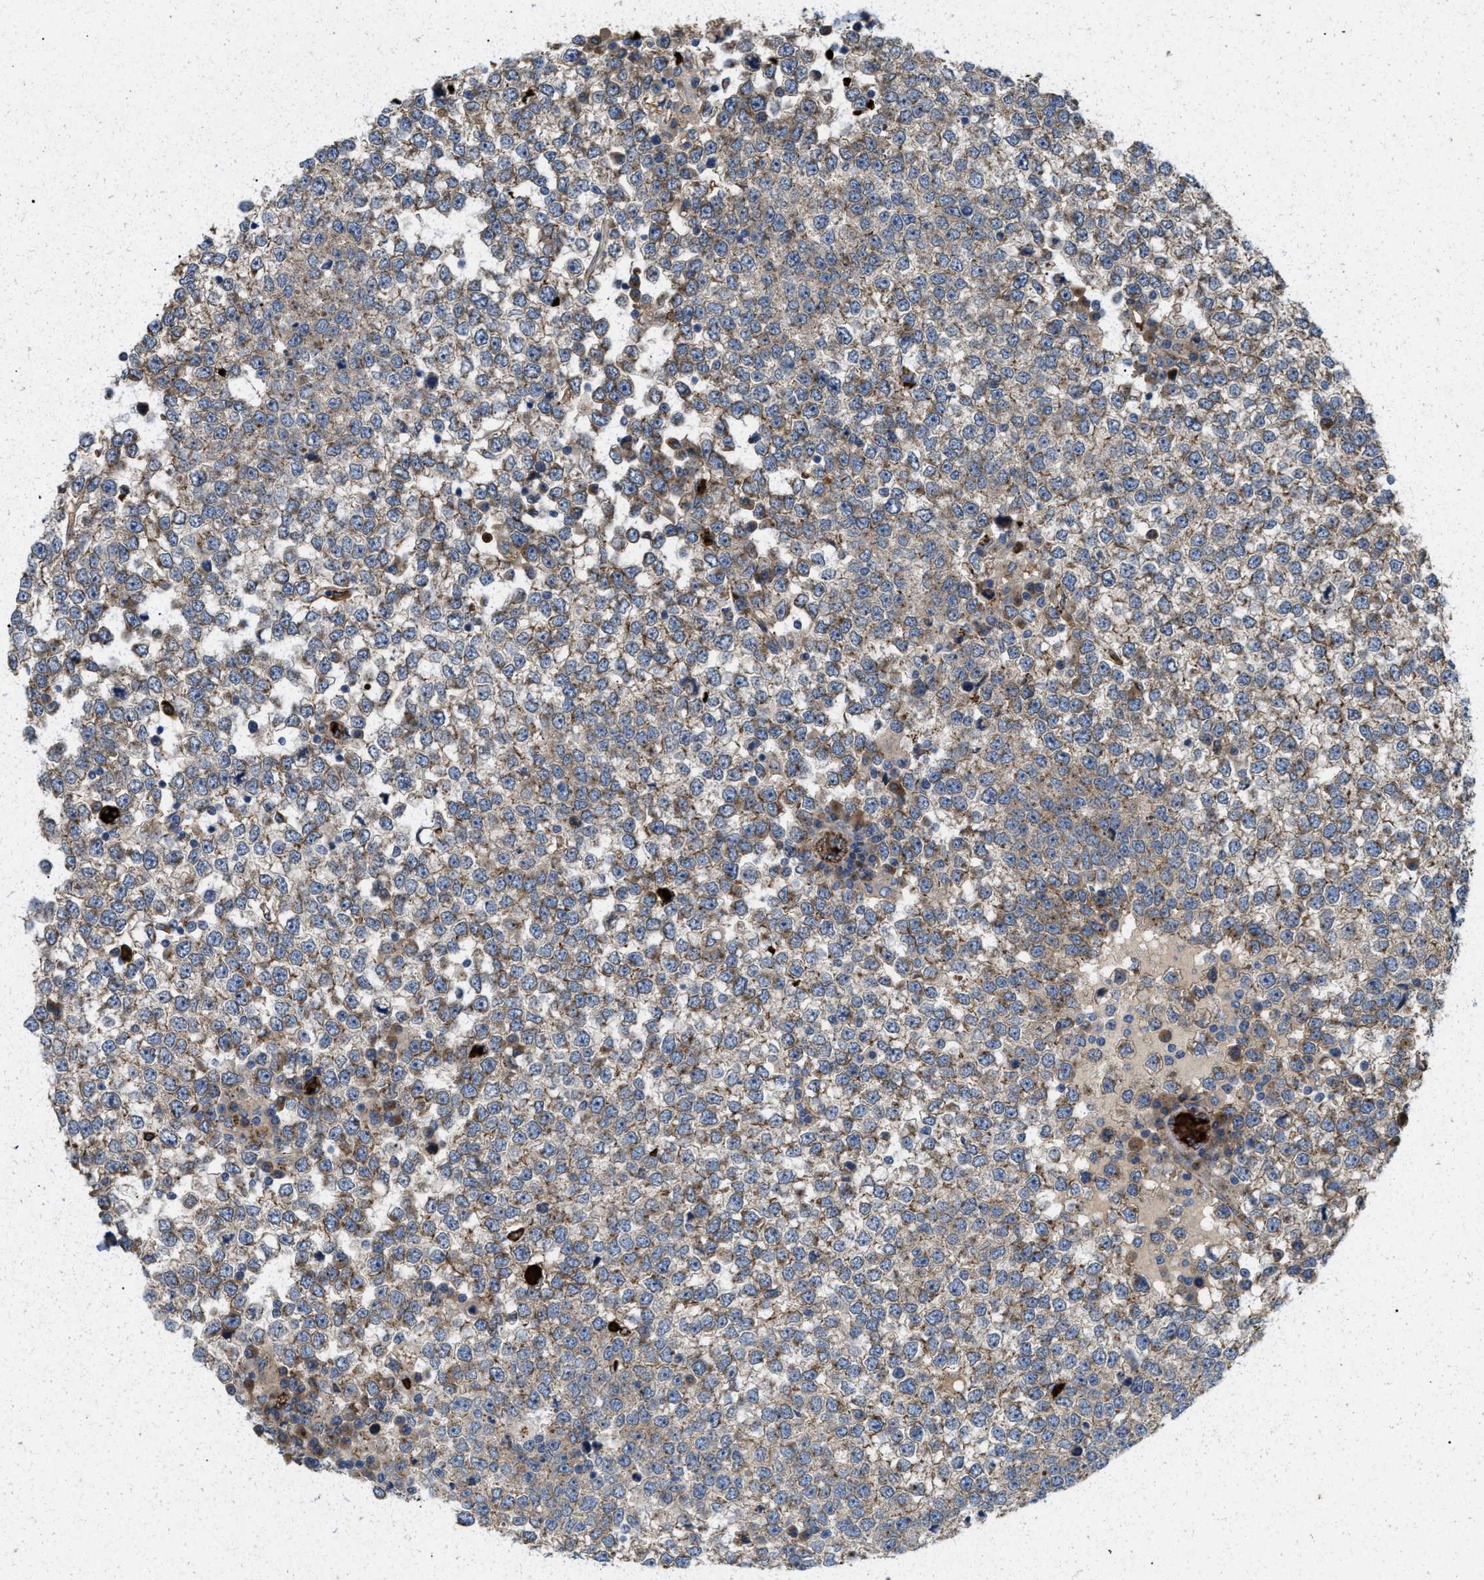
{"staining": {"intensity": "moderate", "quantity": ">75%", "location": "cytoplasmic/membranous"}, "tissue": "testis cancer", "cell_type": "Tumor cells", "image_type": "cancer", "snomed": [{"axis": "morphology", "description": "Seminoma, NOS"}, {"axis": "topography", "description": "Testis"}], "caption": "Testis cancer tissue demonstrates moderate cytoplasmic/membranous staining in about >75% of tumor cells, visualized by immunohistochemistry. The protein of interest is stained brown, and the nuclei are stained in blue (DAB (3,3'-diaminobenzidine) IHC with brightfield microscopy, high magnification).", "gene": "ERC1", "patient": {"sex": "male", "age": 65}}